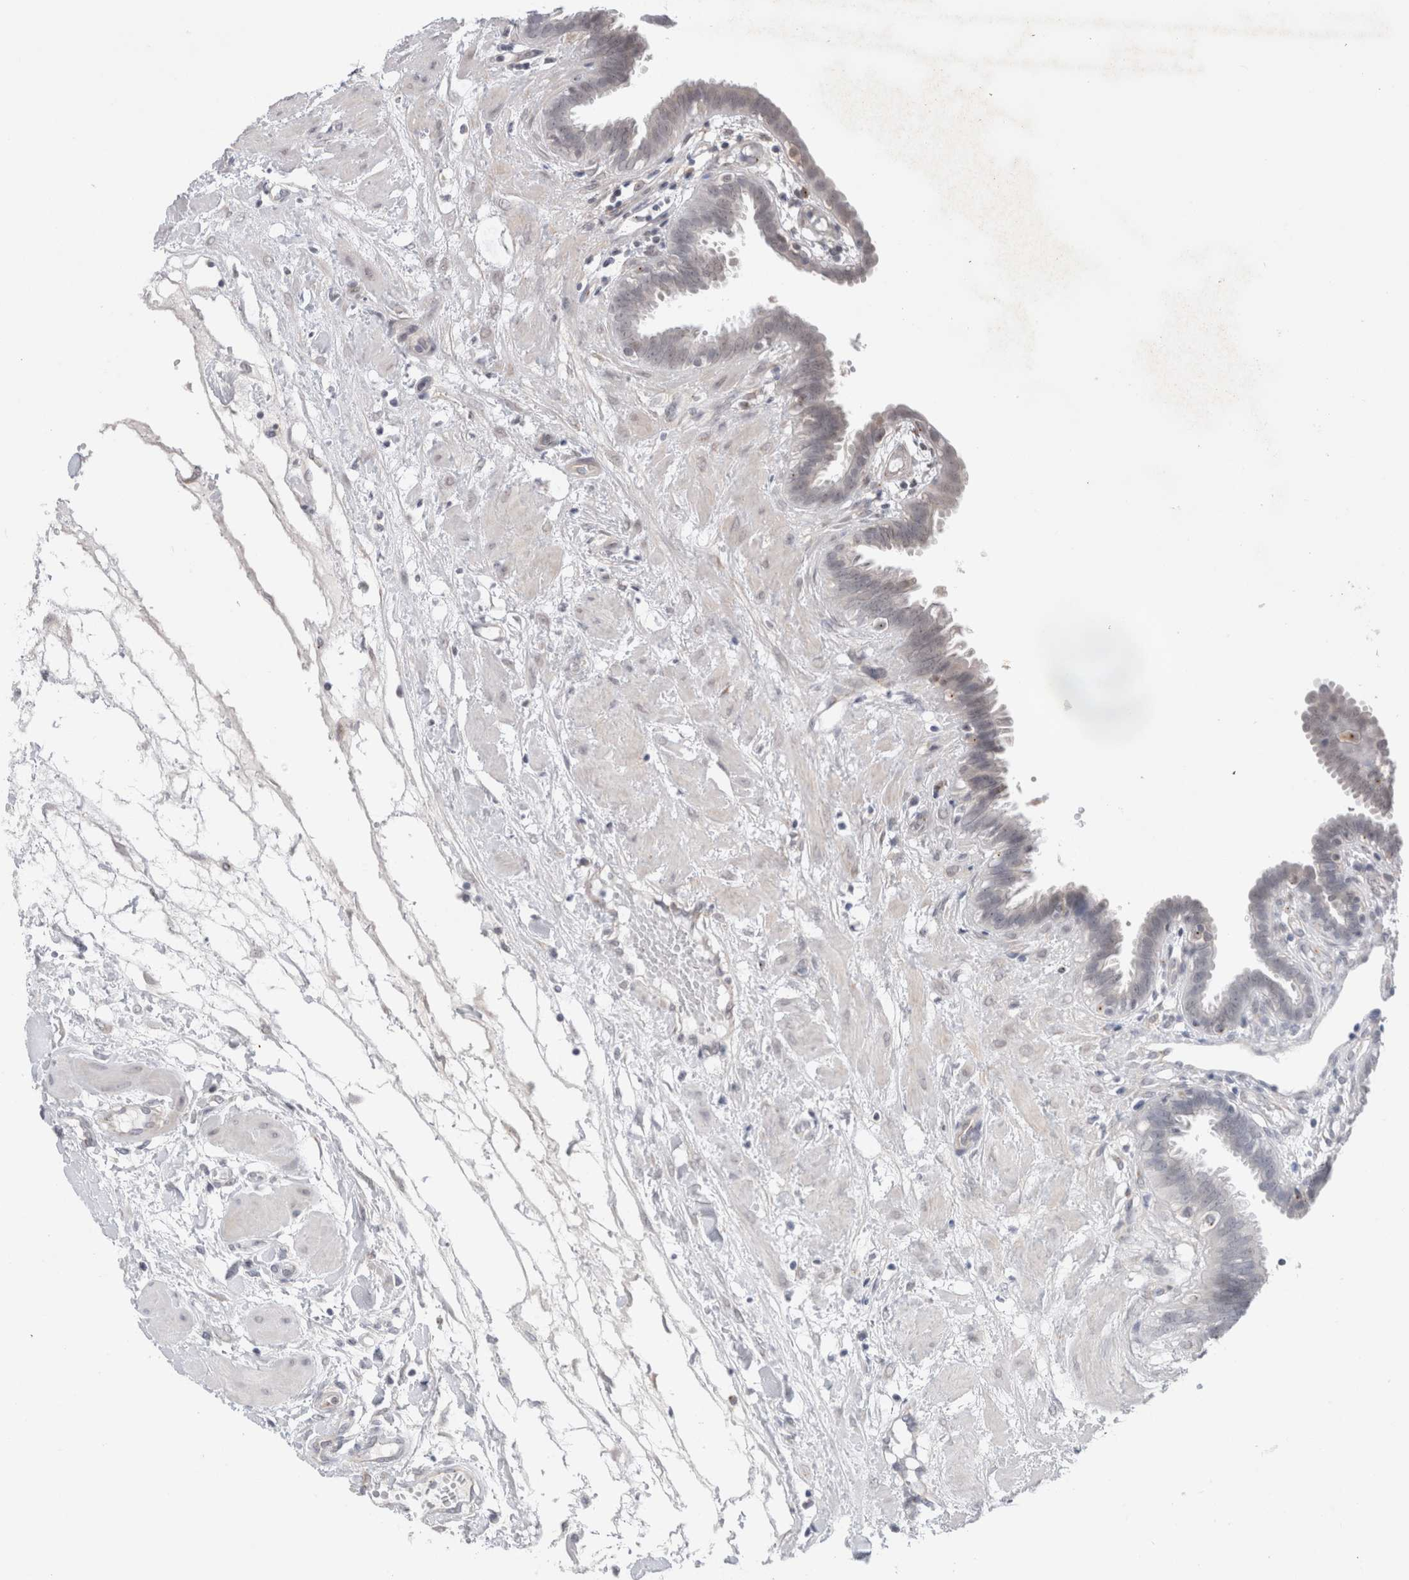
{"staining": {"intensity": "negative", "quantity": "none", "location": "none"}, "tissue": "fallopian tube", "cell_type": "Glandular cells", "image_type": "normal", "snomed": [{"axis": "morphology", "description": "Normal tissue, NOS"}, {"axis": "topography", "description": "Fallopian tube"}, {"axis": "topography", "description": "Placenta"}], "caption": "High magnification brightfield microscopy of benign fallopian tube stained with DAB (brown) and counterstained with hematoxylin (blue): glandular cells show no significant expression. (DAB (3,3'-diaminobenzidine) IHC visualized using brightfield microscopy, high magnification).", "gene": "BICD2", "patient": {"sex": "female", "age": 32}}